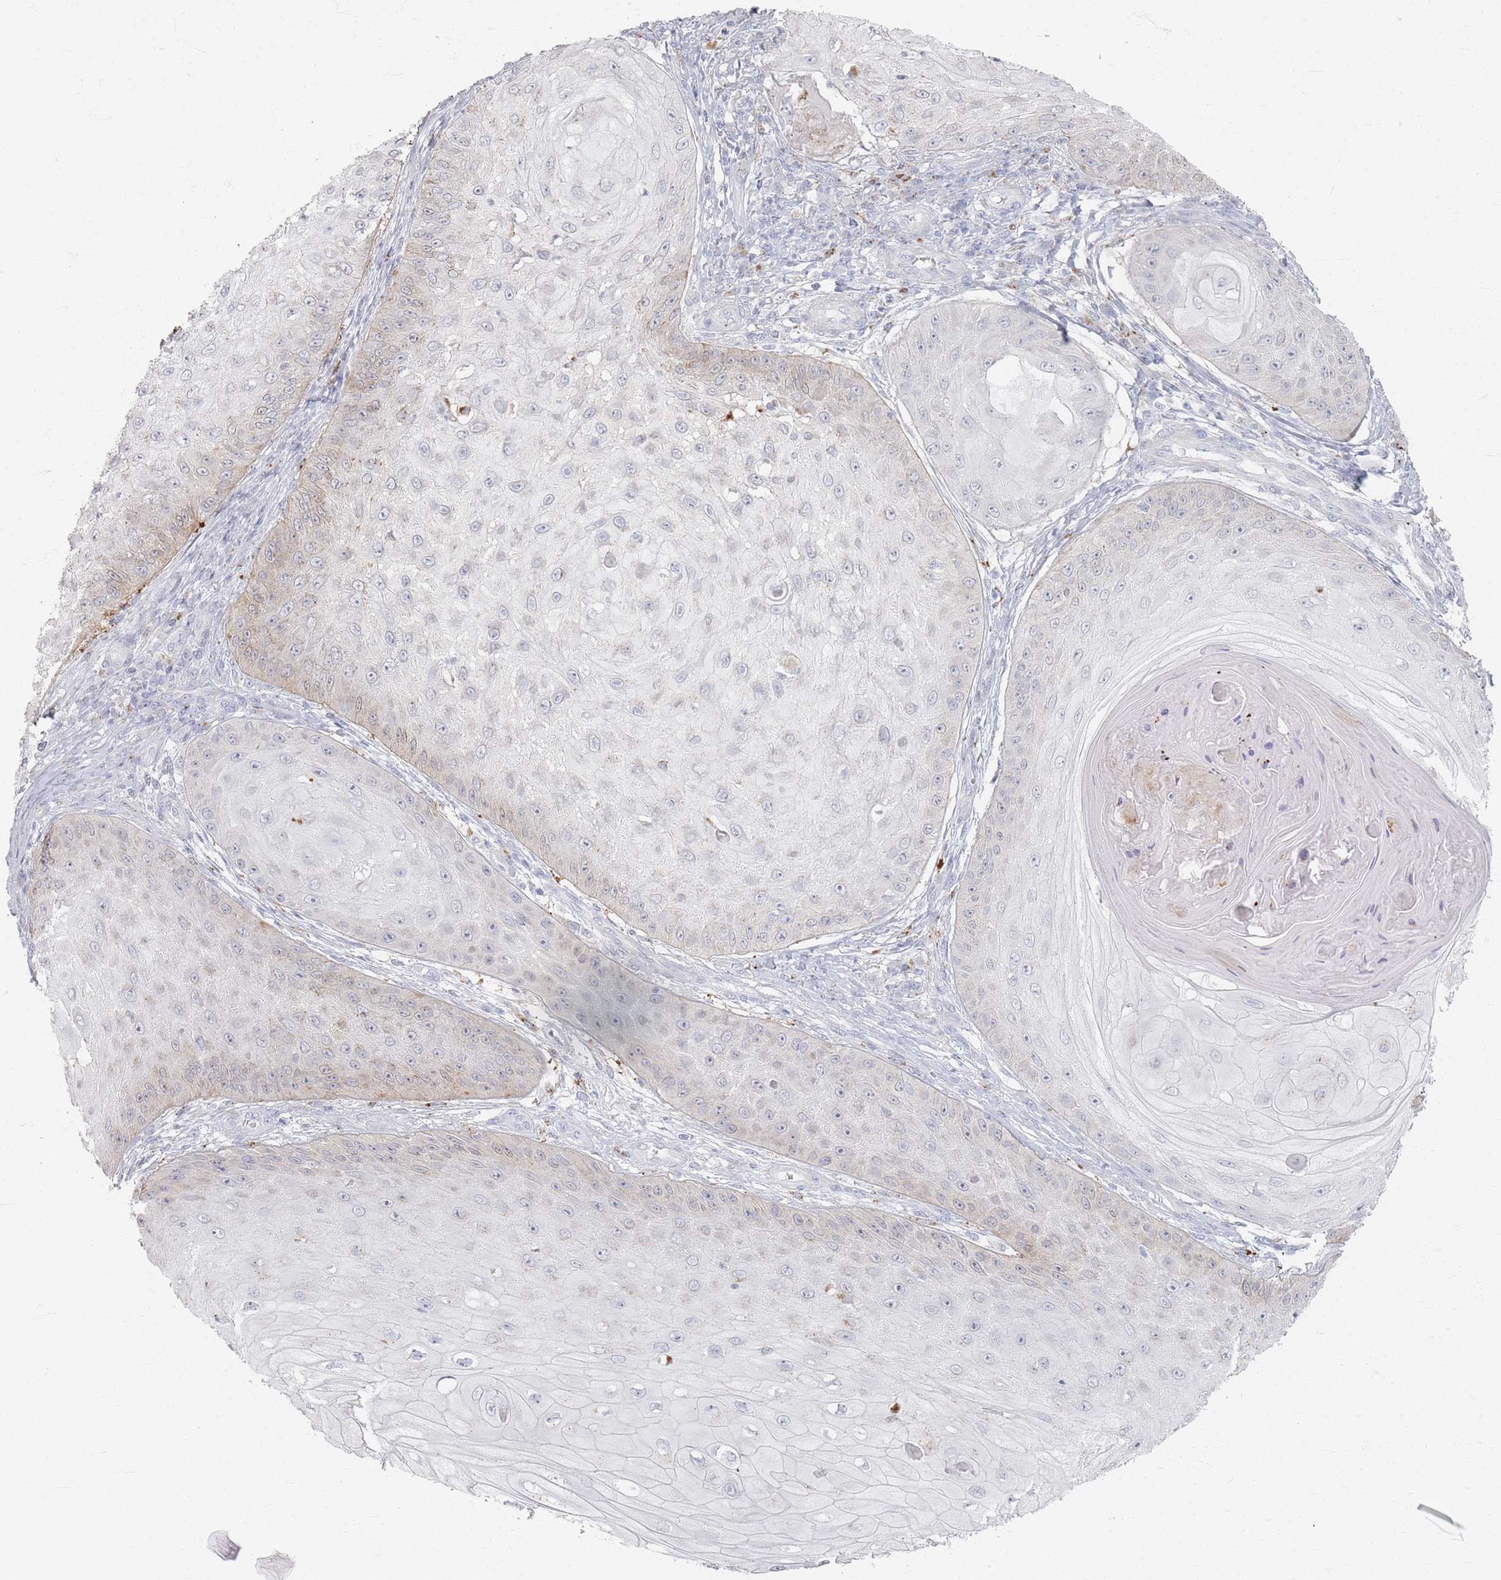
{"staining": {"intensity": "weak", "quantity": "<25%", "location": "cytoplasmic/membranous"}, "tissue": "skin cancer", "cell_type": "Tumor cells", "image_type": "cancer", "snomed": [{"axis": "morphology", "description": "Squamous cell carcinoma, NOS"}, {"axis": "topography", "description": "Skin"}], "caption": "This is a photomicrograph of immunohistochemistry staining of squamous cell carcinoma (skin), which shows no expression in tumor cells.", "gene": "SLC2A11", "patient": {"sex": "male", "age": 70}}